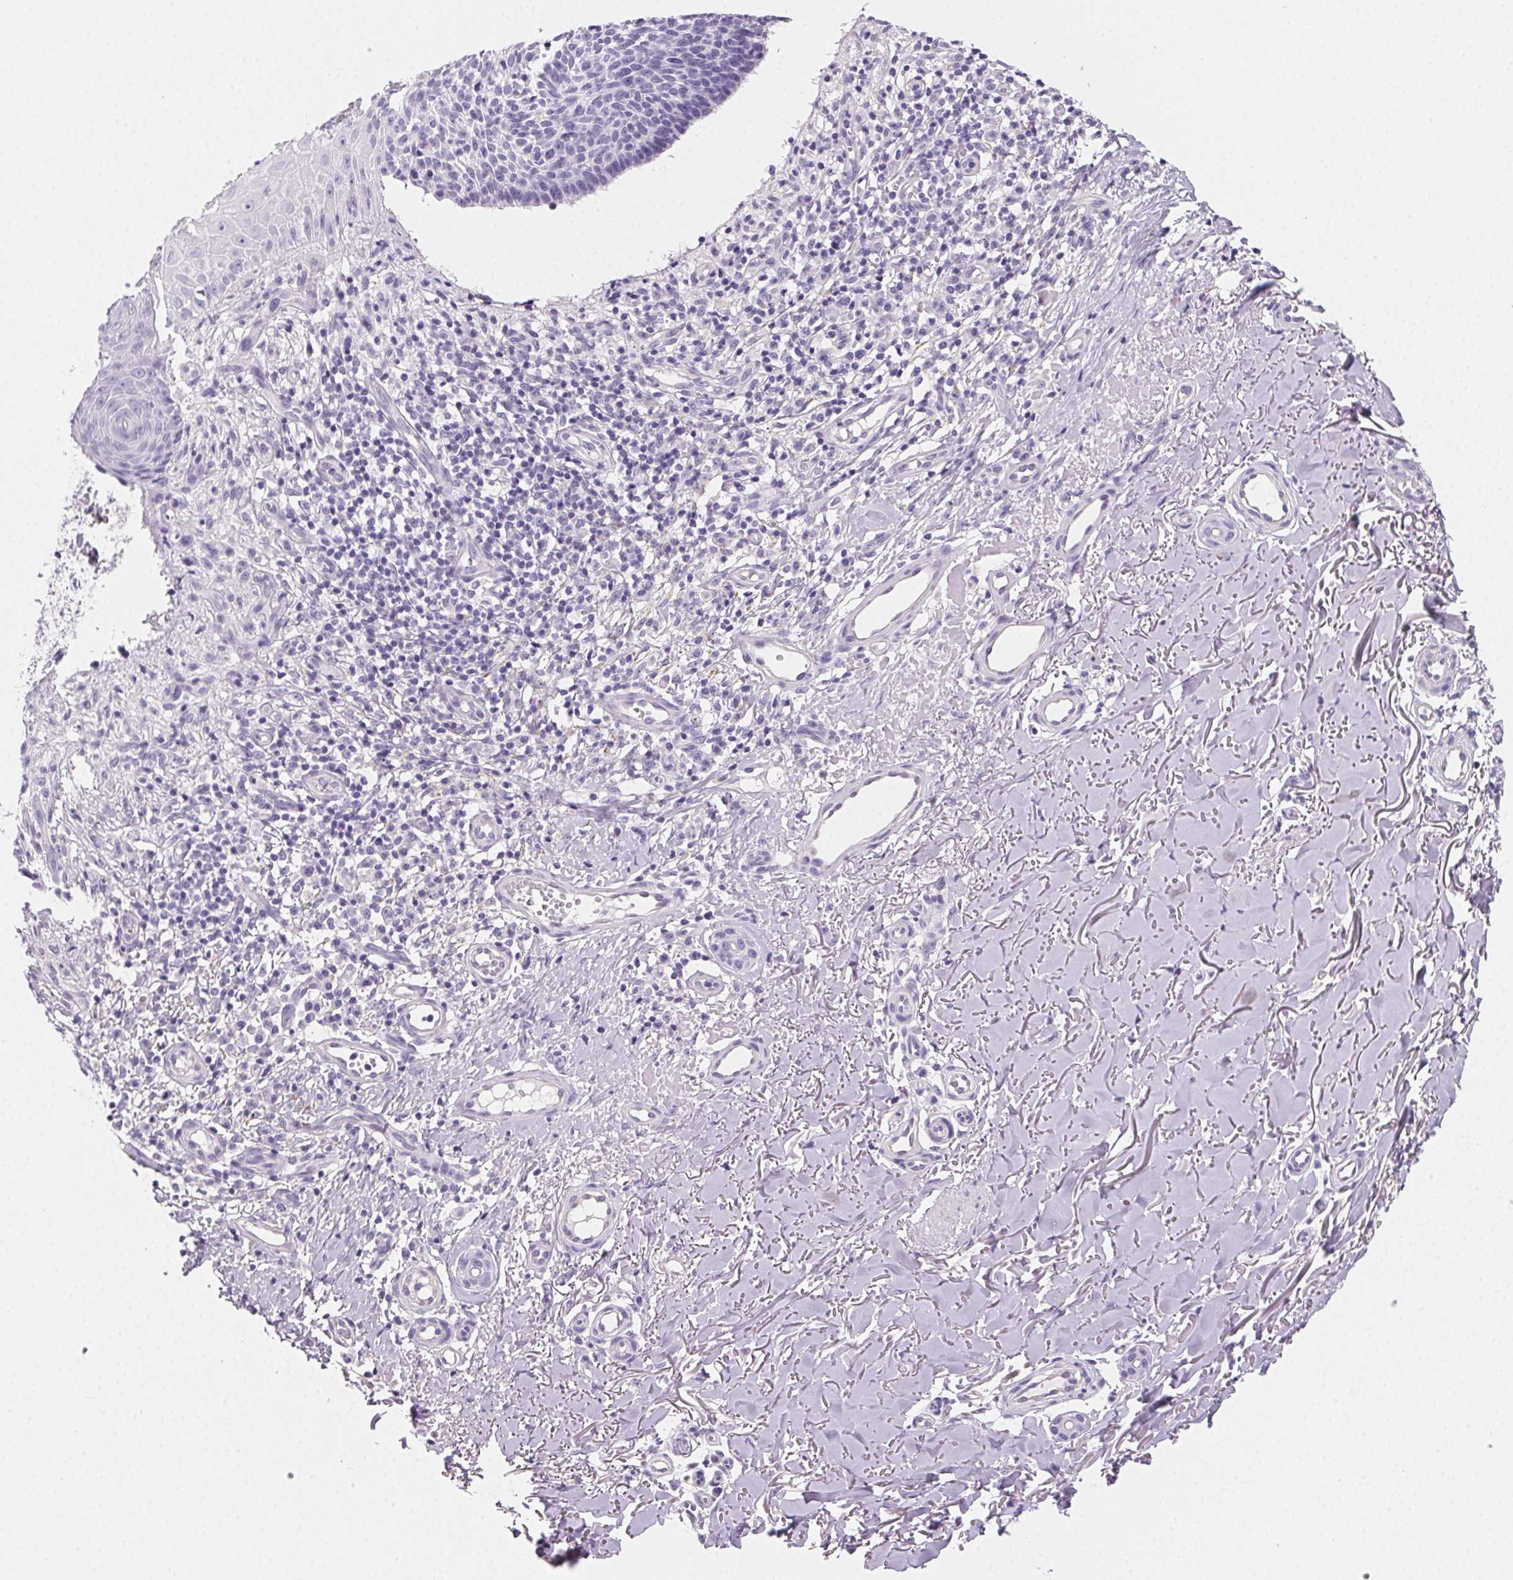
{"staining": {"intensity": "negative", "quantity": "none", "location": "none"}, "tissue": "skin cancer", "cell_type": "Tumor cells", "image_type": "cancer", "snomed": [{"axis": "morphology", "description": "Basal cell carcinoma"}, {"axis": "topography", "description": "Skin"}], "caption": "A high-resolution image shows immunohistochemistry (IHC) staining of basal cell carcinoma (skin), which displays no significant positivity in tumor cells.", "gene": "PRSS3", "patient": {"sex": "male", "age": 88}}